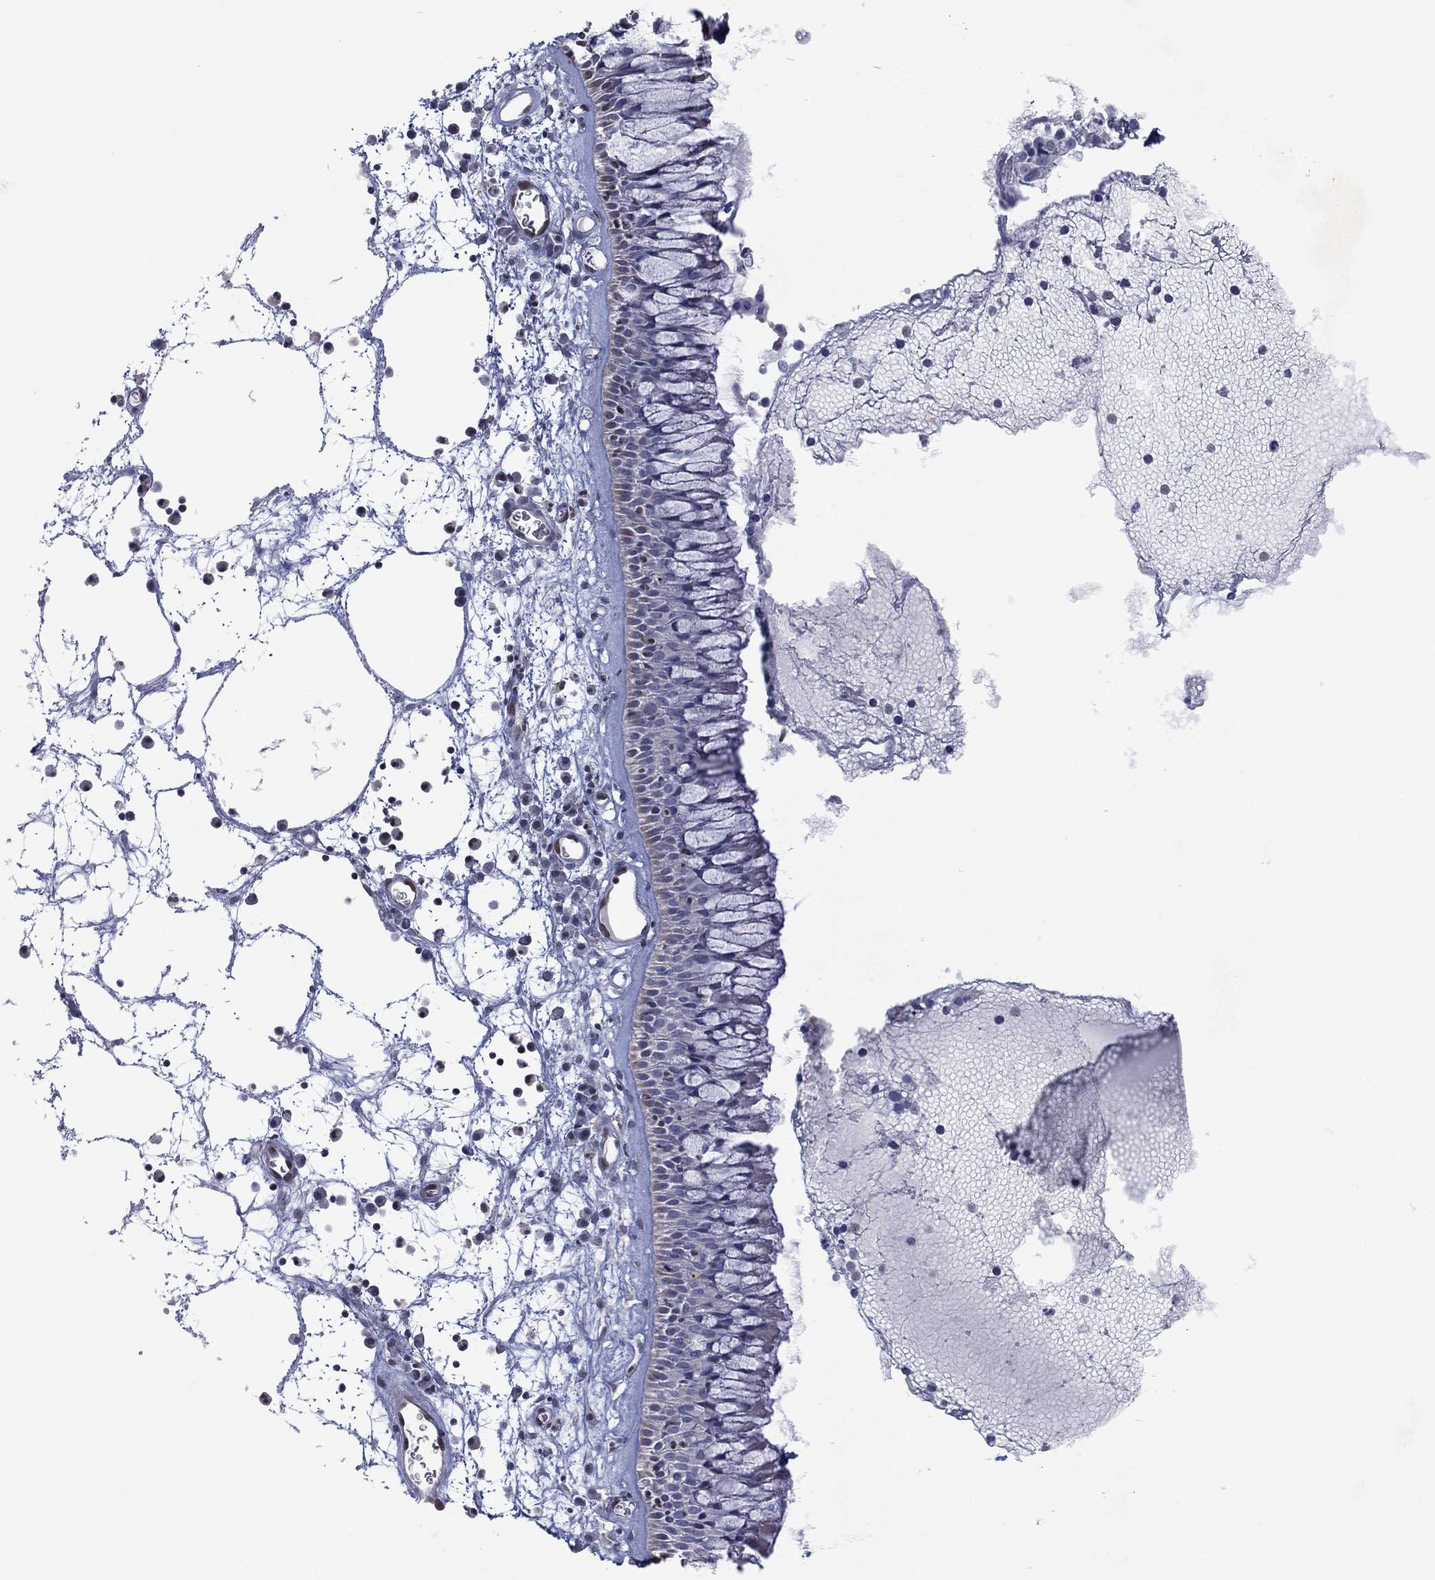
{"staining": {"intensity": "weak", "quantity": "25%-75%", "location": "cytoplasmic/membranous"}, "tissue": "nasopharynx", "cell_type": "Respiratory epithelial cells", "image_type": "normal", "snomed": [{"axis": "morphology", "description": "Normal tissue, NOS"}, {"axis": "topography", "description": "Nasopharynx"}], "caption": "Respiratory epithelial cells demonstrate low levels of weak cytoplasmic/membranous expression in about 25%-75% of cells in benign human nasopharynx.", "gene": "FLI1", "patient": {"sex": "male", "age": 69}}